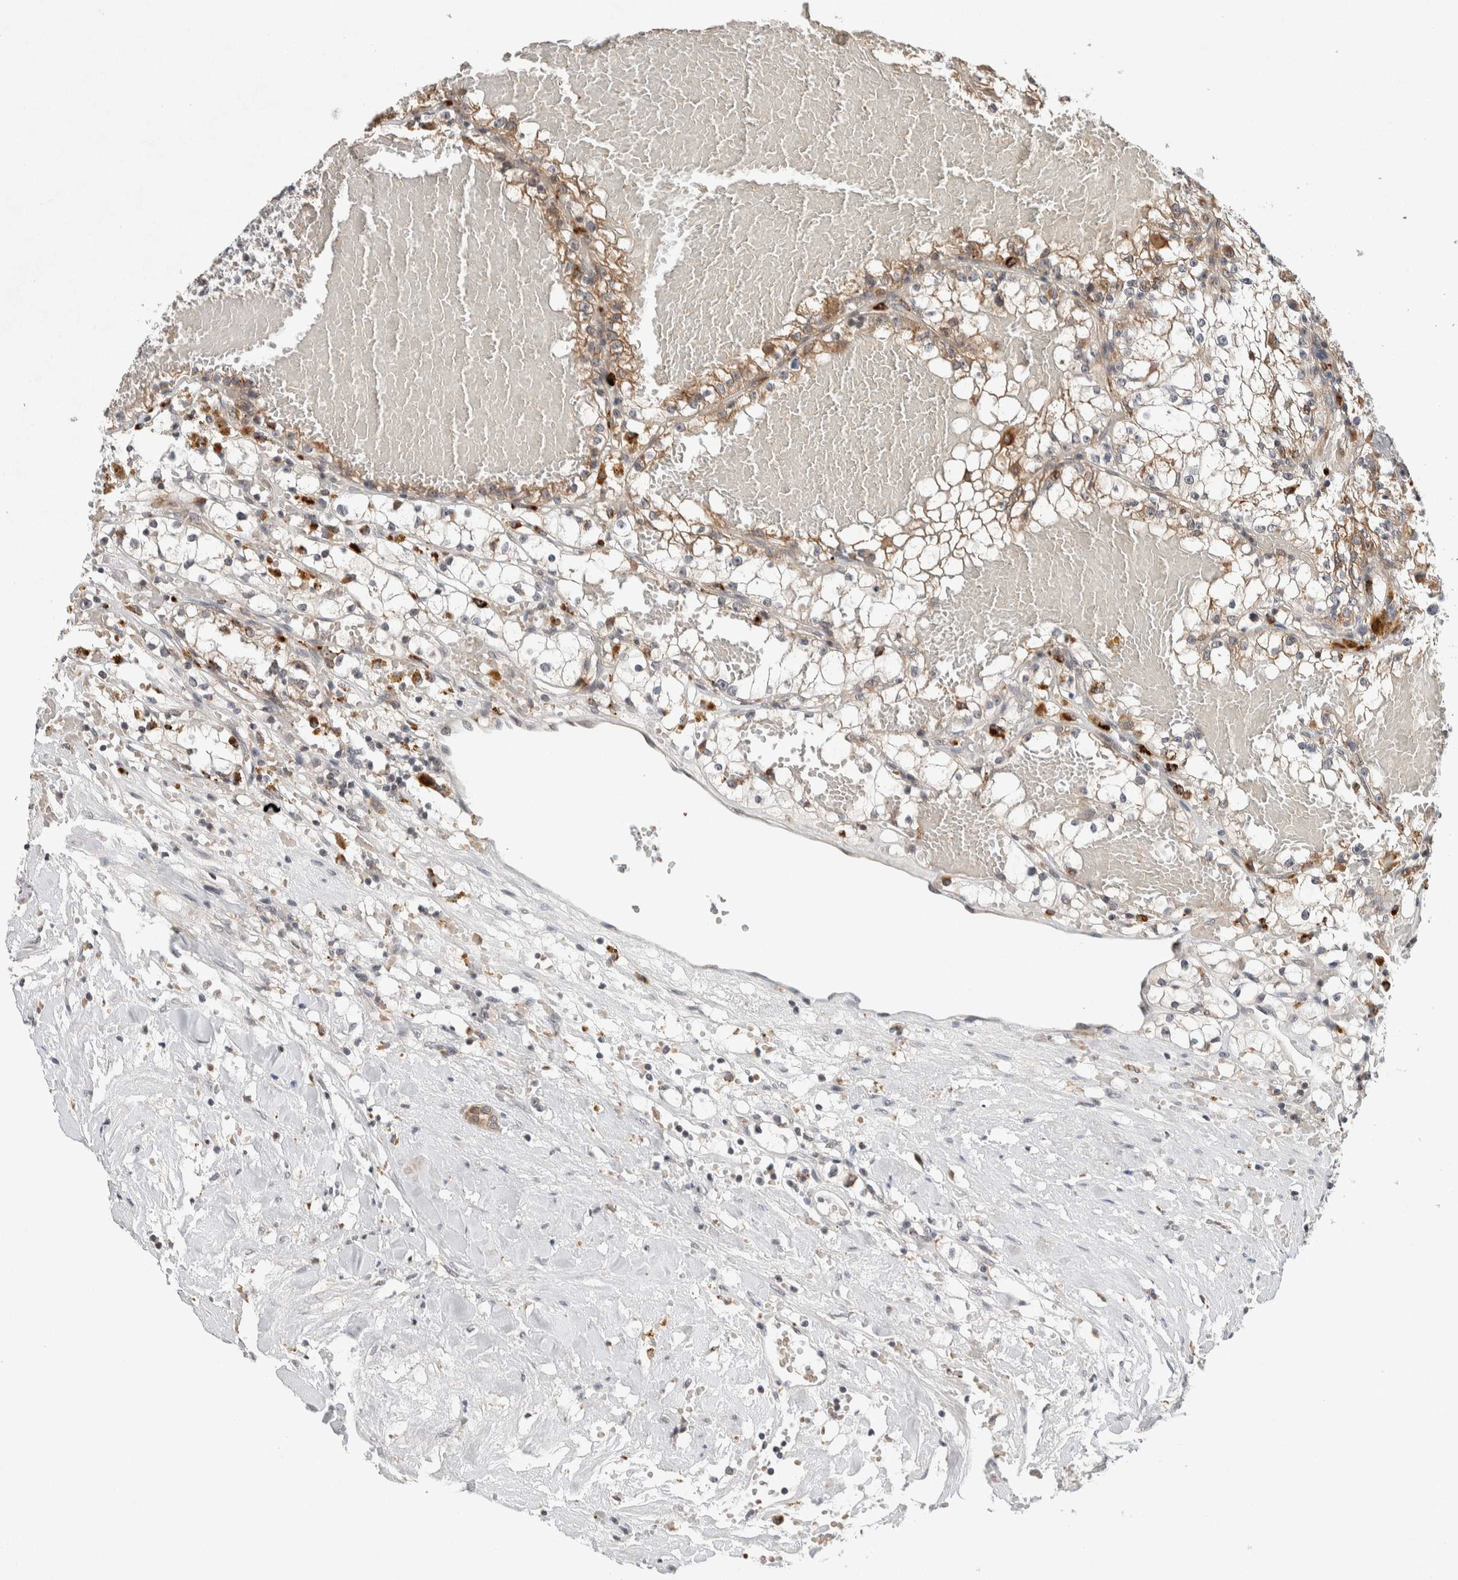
{"staining": {"intensity": "weak", "quantity": "25%-75%", "location": "cytoplasmic/membranous"}, "tissue": "renal cancer", "cell_type": "Tumor cells", "image_type": "cancer", "snomed": [{"axis": "morphology", "description": "Adenocarcinoma, NOS"}, {"axis": "topography", "description": "Kidney"}], "caption": "Human renal cancer (adenocarcinoma) stained with a brown dye shows weak cytoplasmic/membranous positive staining in approximately 25%-75% of tumor cells.", "gene": "KCNK1", "patient": {"sex": "male", "age": 56}}